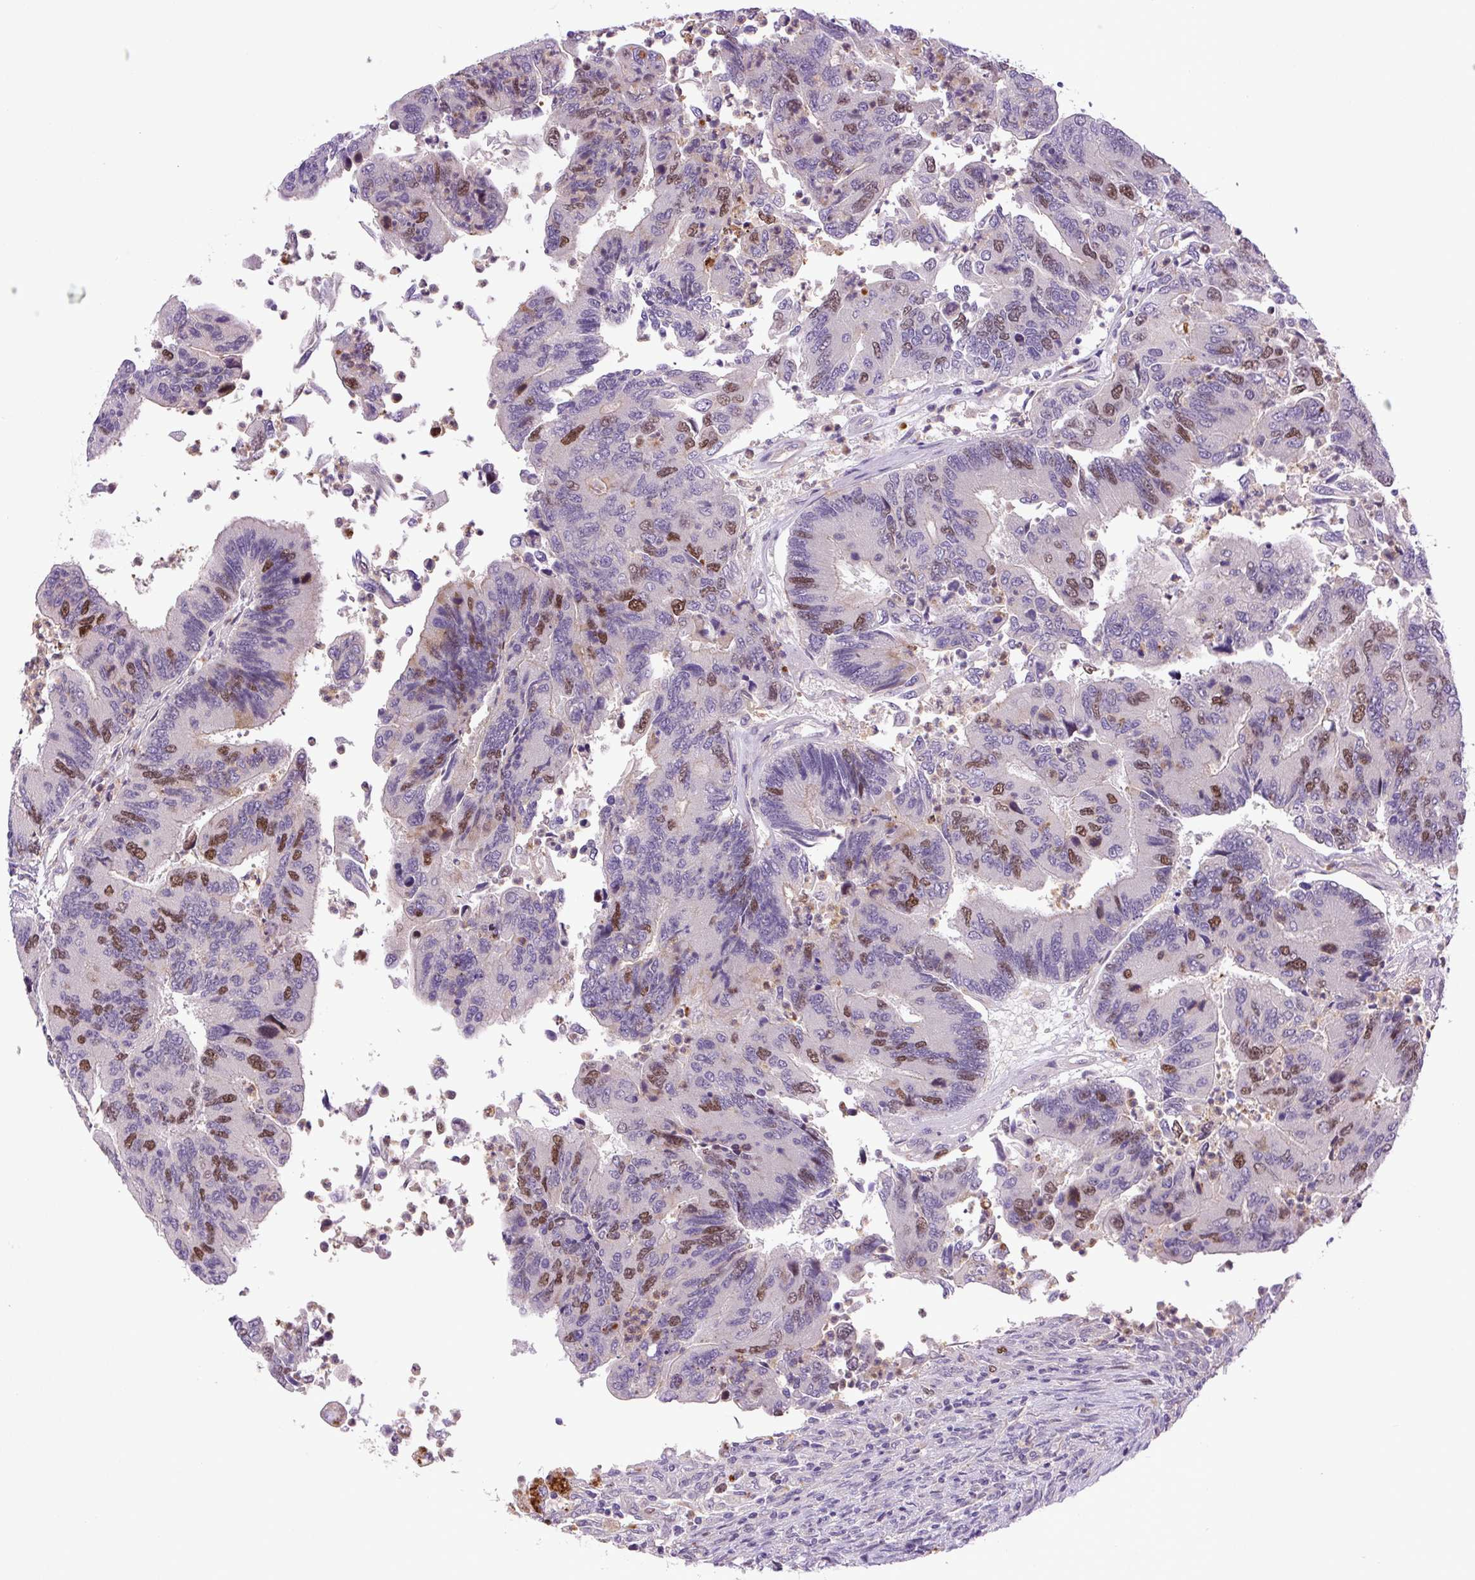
{"staining": {"intensity": "moderate", "quantity": "25%-75%", "location": "nuclear"}, "tissue": "colorectal cancer", "cell_type": "Tumor cells", "image_type": "cancer", "snomed": [{"axis": "morphology", "description": "Adenocarcinoma, NOS"}, {"axis": "topography", "description": "Colon"}], "caption": "Adenocarcinoma (colorectal) stained for a protein exhibits moderate nuclear positivity in tumor cells. (DAB = brown stain, brightfield microscopy at high magnification).", "gene": "KIFC1", "patient": {"sex": "female", "age": 67}}